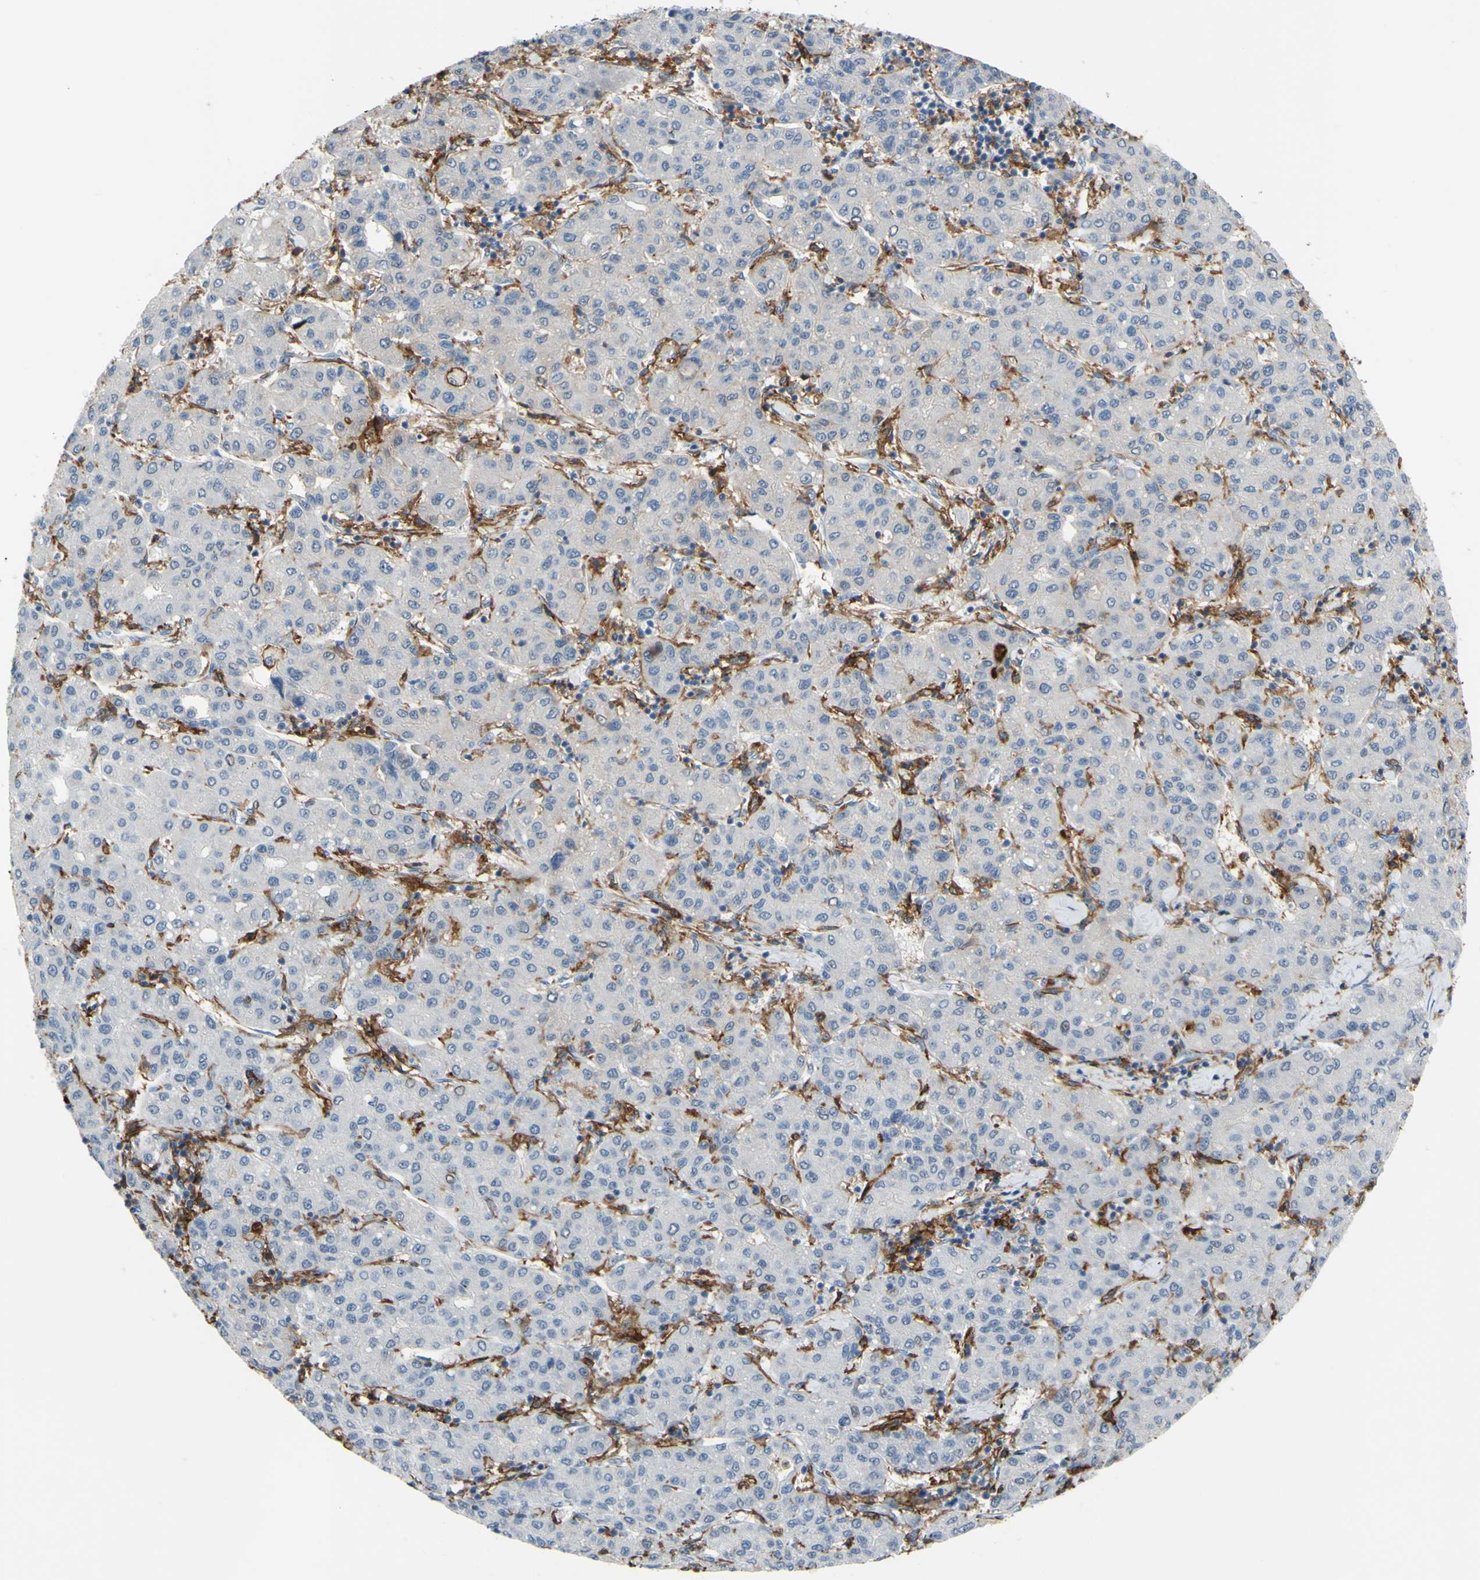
{"staining": {"intensity": "negative", "quantity": "none", "location": "none"}, "tissue": "liver cancer", "cell_type": "Tumor cells", "image_type": "cancer", "snomed": [{"axis": "morphology", "description": "Carcinoma, Hepatocellular, NOS"}, {"axis": "topography", "description": "Liver"}], "caption": "DAB immunohistochemical staining of liver cancer (hepatocellular carcinoma) demonstrates no significant positivity in tumor cells.", "gene": "FCGR2A", "patient": {"sex": "male", "age": 65}}